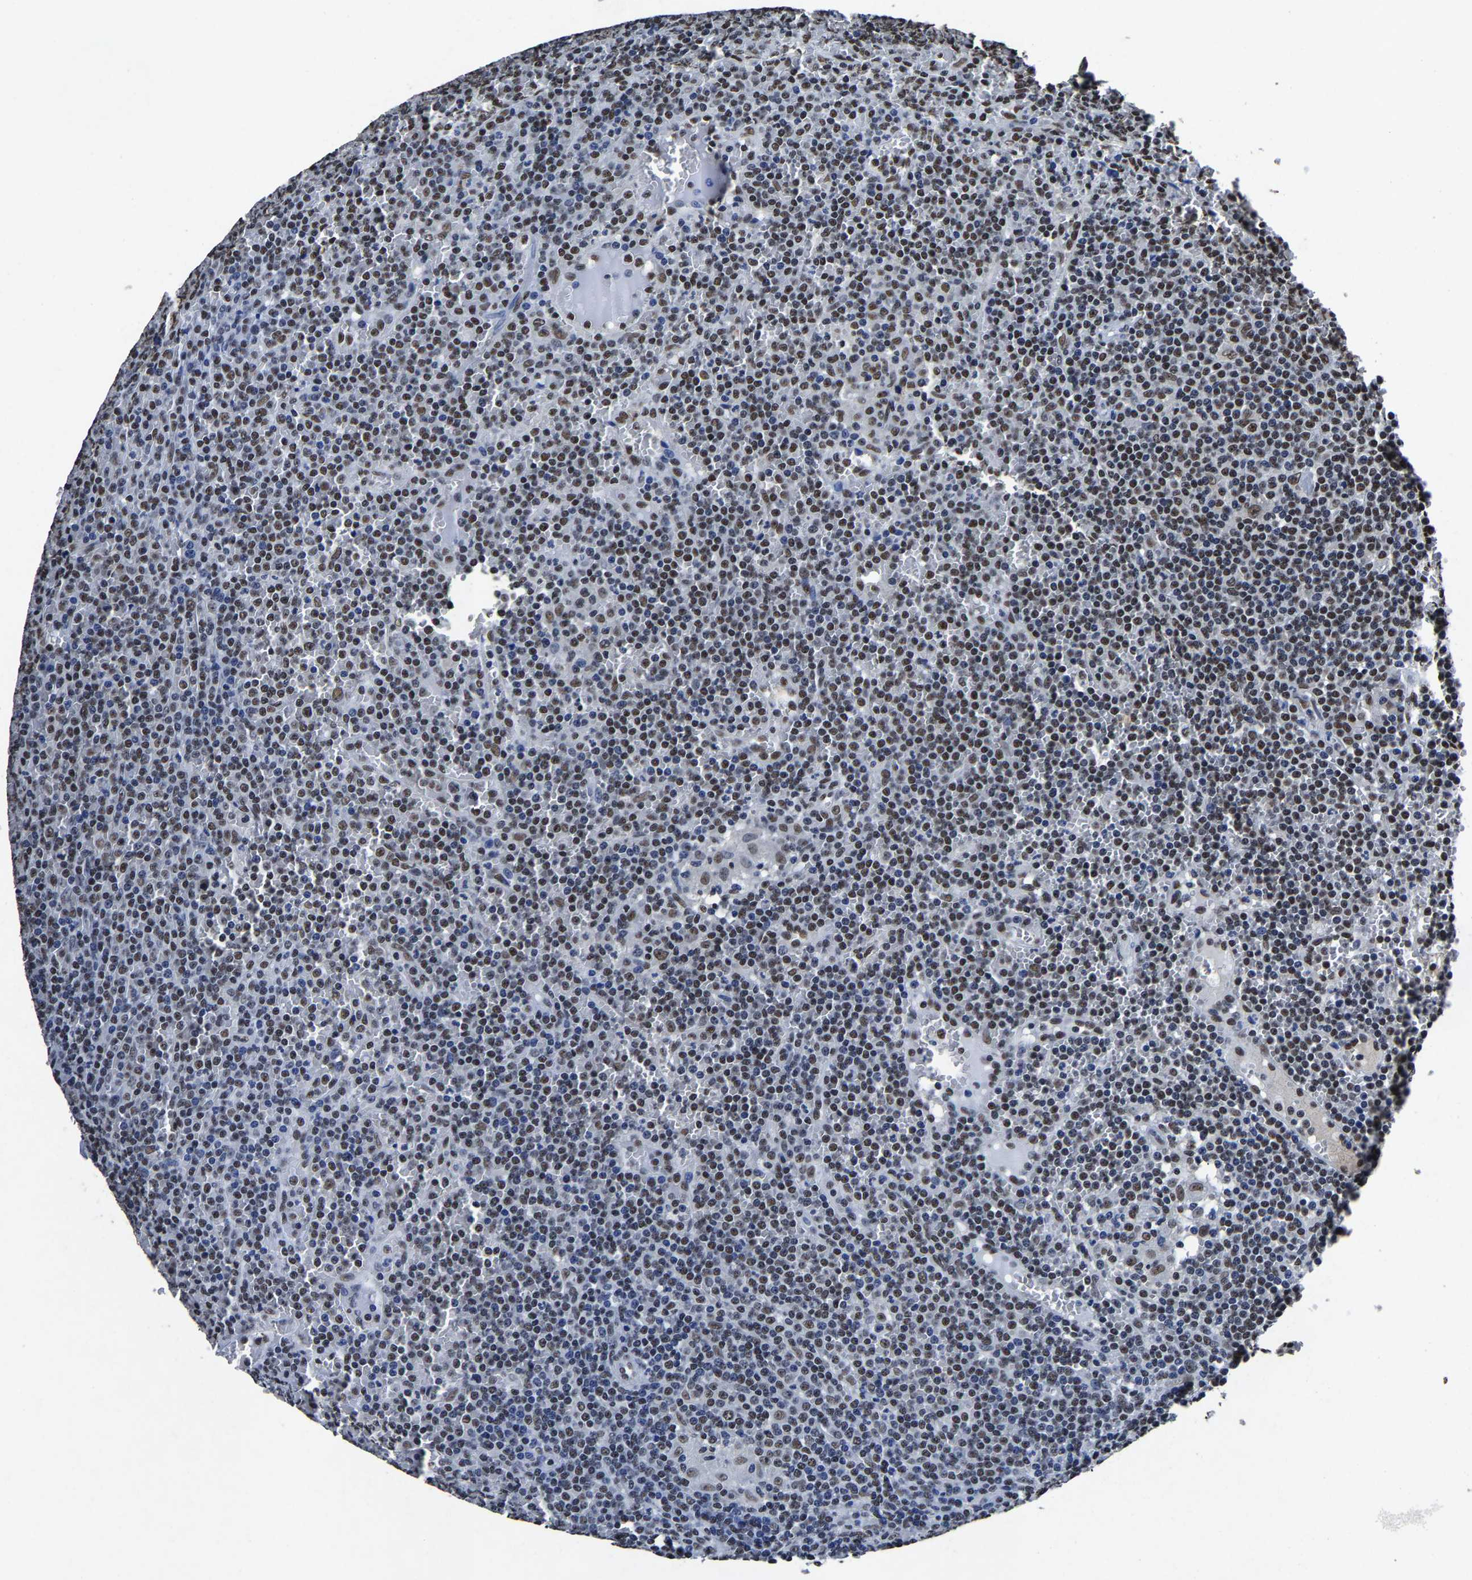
{"staining": {"intensity": "moderate", "quantity": ">75%", "location": "nuclear"}, "tissue": "lymphoma", "cell_type": "Tumor cells", "image_type": "cancer", "snomed": [{"axis": "morphology", "description": "Malignant lymphoma, non-Hodgkin's type, Low grade"}, {"axis": "topography", "description": "Spleen"}], "caption": "Immunohistochemistry of human lymphoma shows medium levels of moderate nuclear positivity in about >75% of tumor cells.", "gene": "RBM45", "patient": {"sex": "female", "age": 19}}